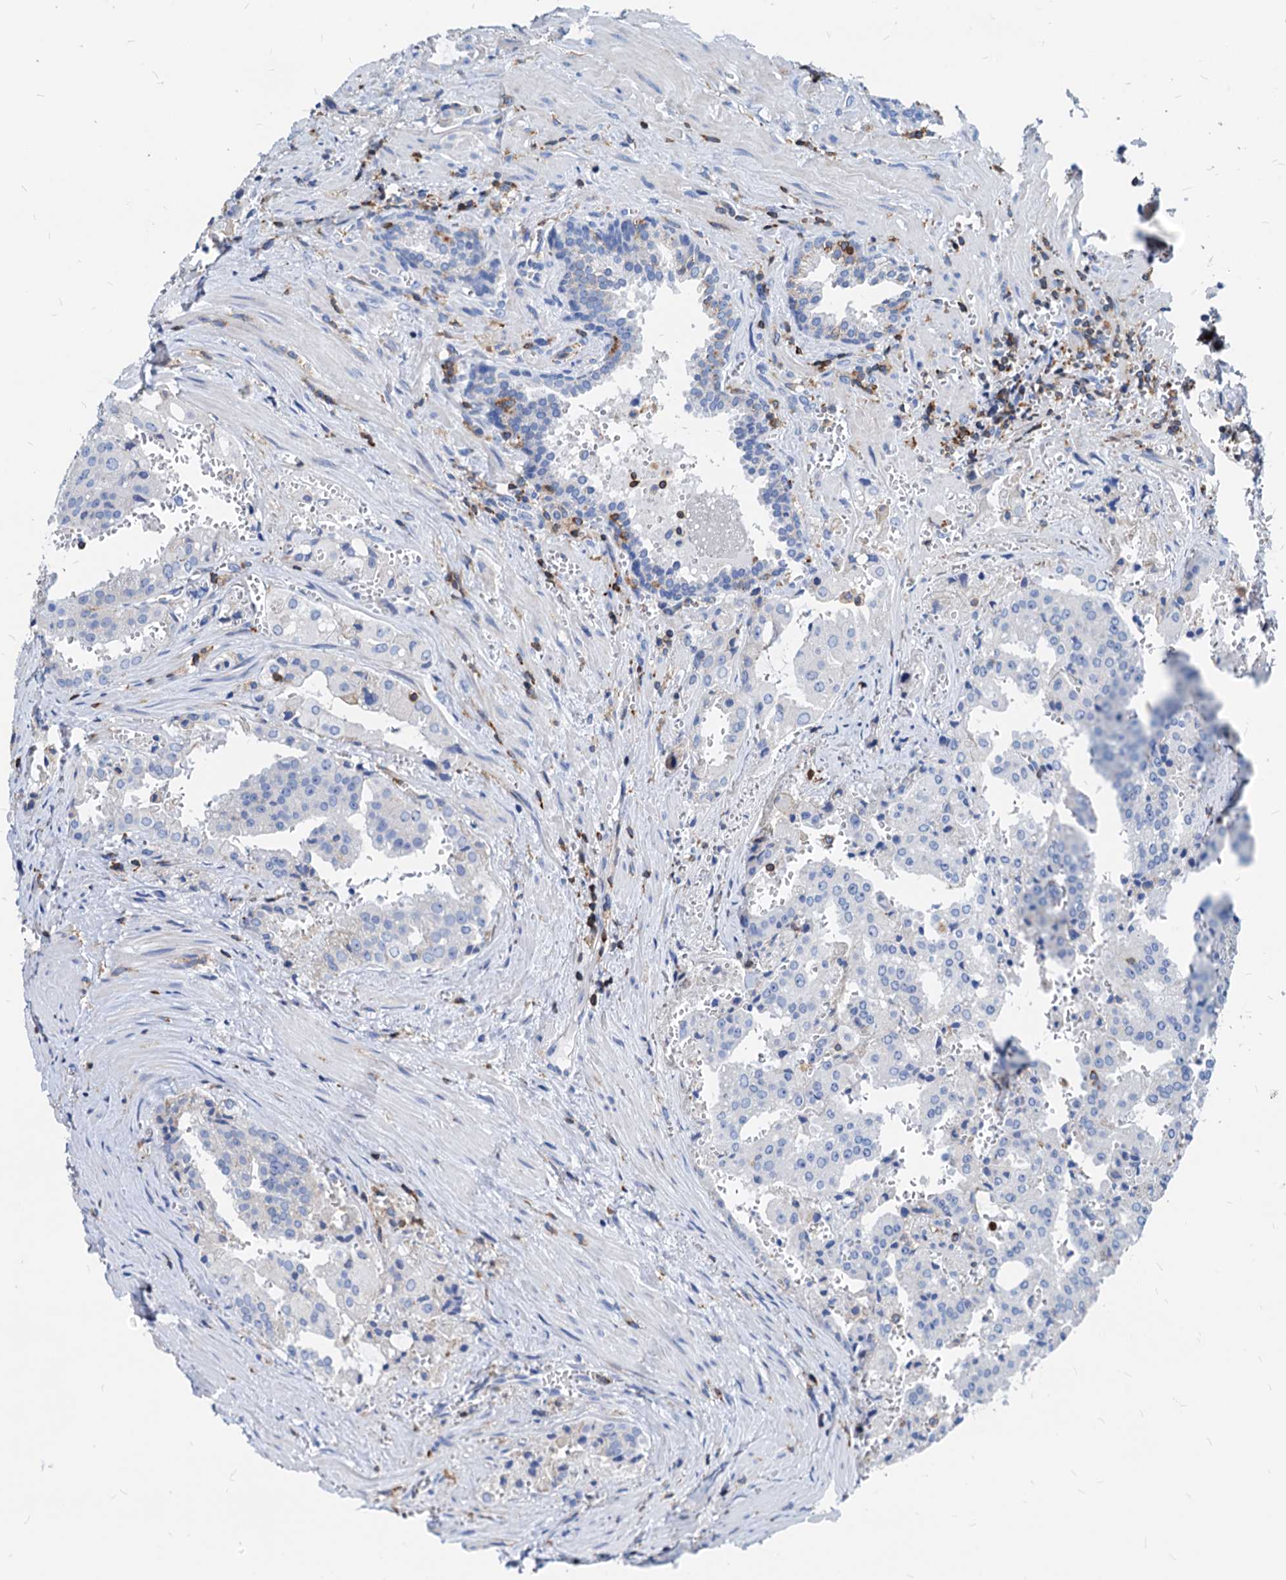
{"staining": {"intensity": "negative", "quantity": "none", "location": "none"}, "tissue": "prostate cancer", "cell_type": "Tumor cells", "image_type": "cancer", "snomed": [{"axis": "morphology", "description": "Adenocarcinoma, High grade"}, {"axis": "topography", "description": "Prostate"}], "caption": "High magnification brightfield microscopy of prostate cancer stained with DAB (3,3'-diaminobenzidine) (brown) and counterstained with hematoxylin (blue): tumor cells show no significant positivity.", "gene": "LCP2", "patient": {"sex": "male", "age": 68}}